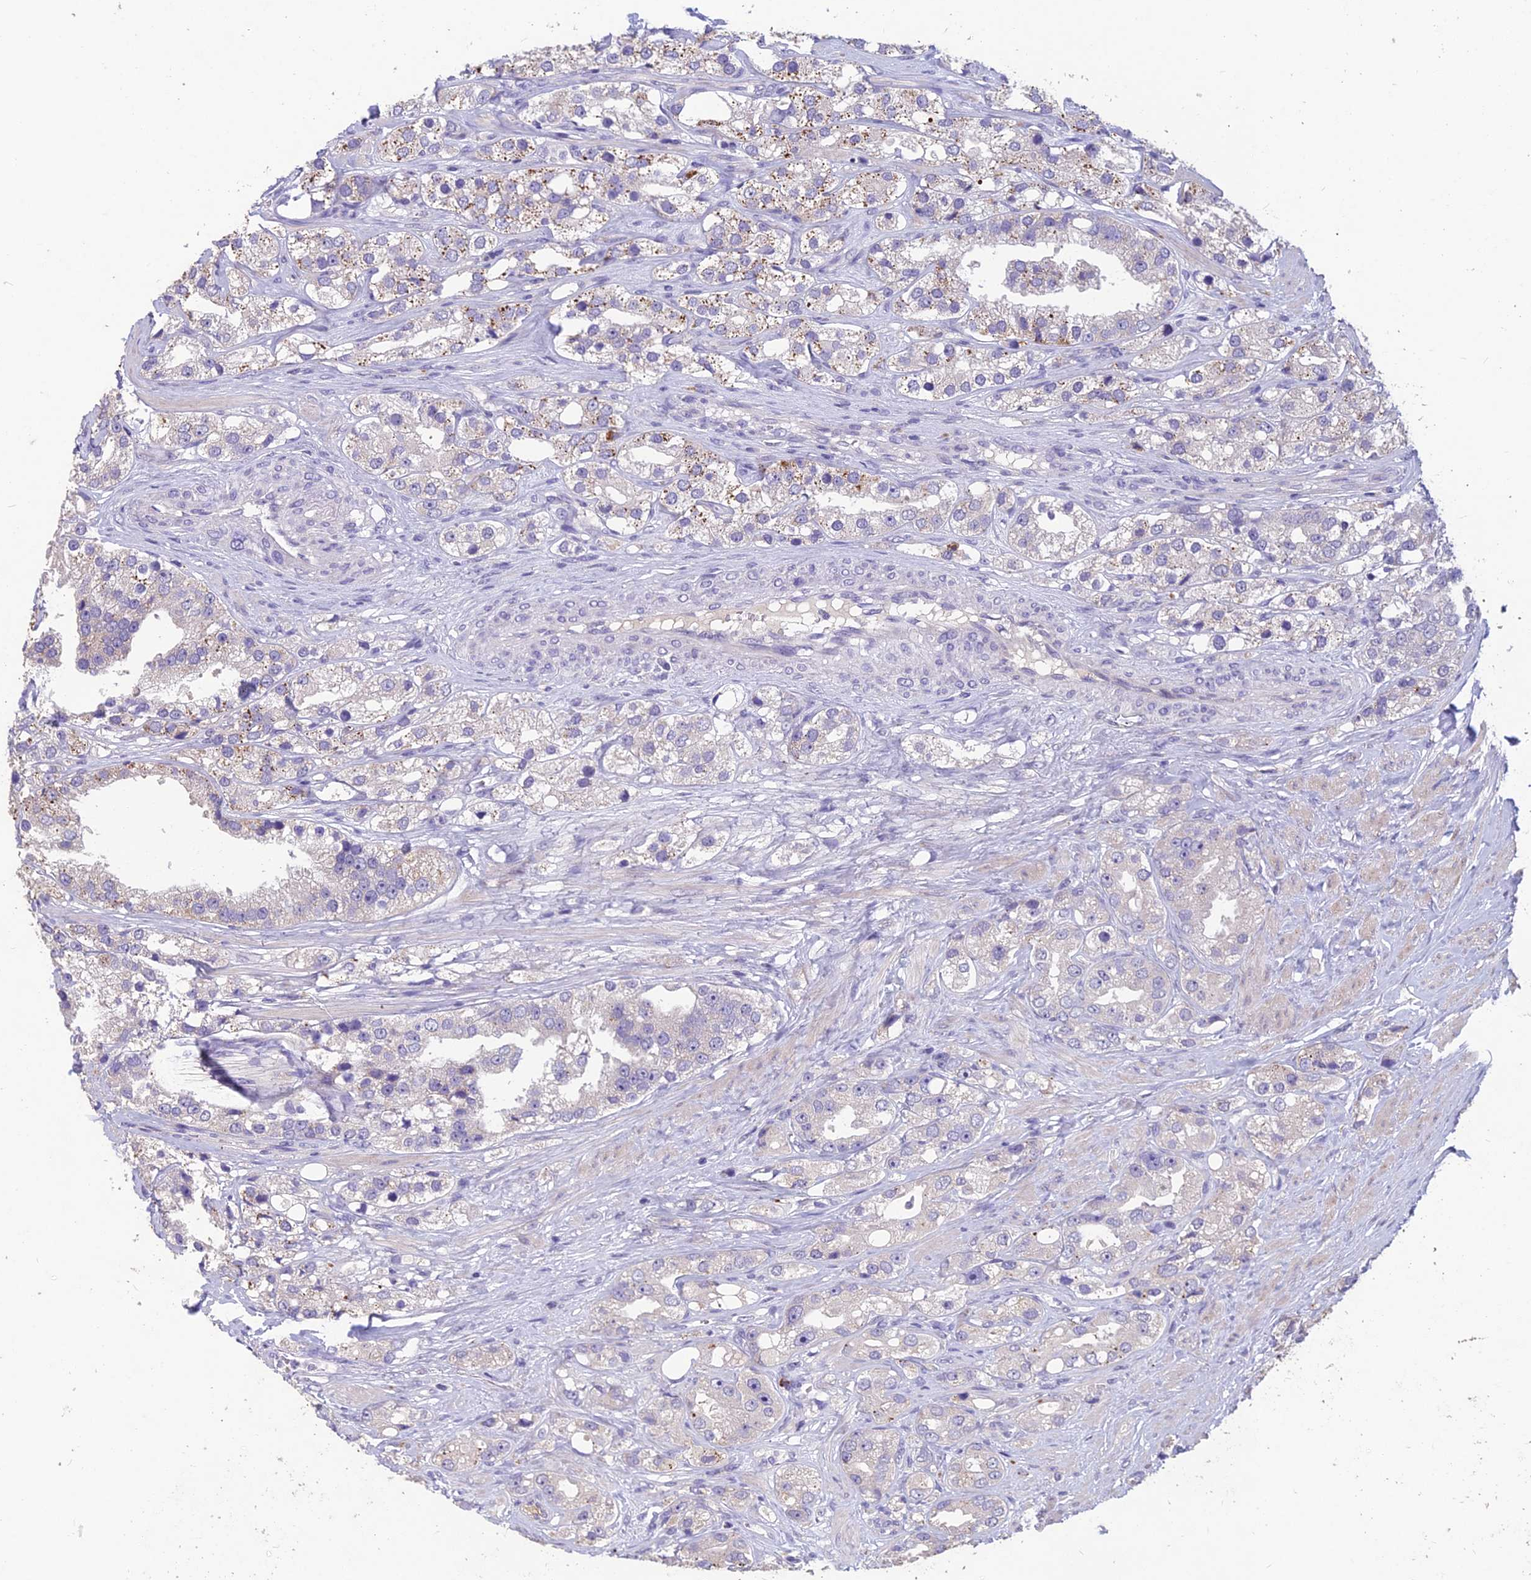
{"staining": {"intensity": "moderate", "quantity": "<25%", "location": "cytoplasmic/membranous"}, "tissue": "prostate cancer", "cell_type": "Tumor cells", "image_type": "cancer", "snomed": [{"axis": "morphology", "description": "Adenocarcinoma, NOS"}, {"axis": "topography", "description": "Prostate"}], "caption": "Immunohistochemical staining of prostate cancer (adenocarcinoma) reveals low levels of moderate cytoplasmic/membranous staining in about <25% of tumor cells.", "gene": "CEACAM16", "patient": {"sex": "male", "age": 79}}